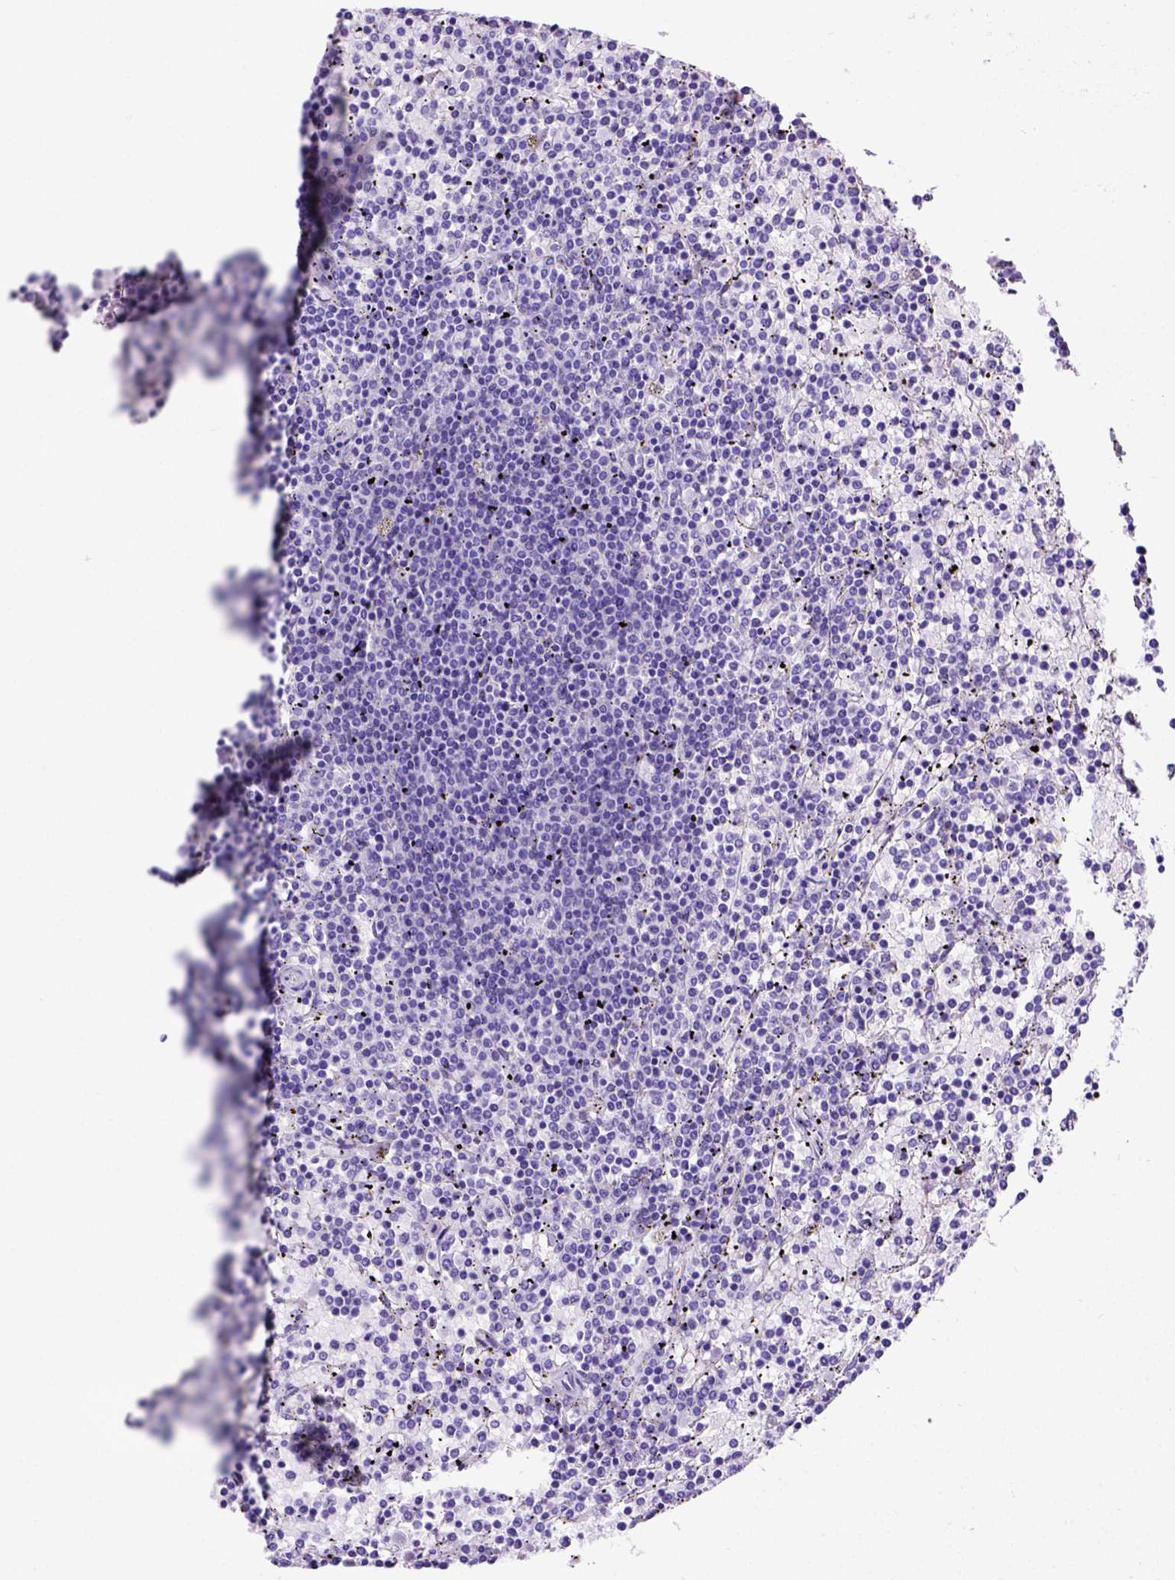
{"staining": {"intensity": "negative", "quantity": "none", "location": "none"}, "tissue": "lymphoma", "cell_type": "Tumor cells", "image_type": "cancer", "snomed": [{"axis": "morphology", "description": "Malignant lymphoma, non-Hodgkin's type, Low grade"}, {"axis": "topography", "description": "Spleen"}], "caption": "Immunohistochemistry image of low-grade malignant lymphoma, non-Hodgkin's type stained for a protein (brown), which displays no positivity in tumor cells.", "gene": "PTGES", "patient": {"sex": "female", "age": 77}}